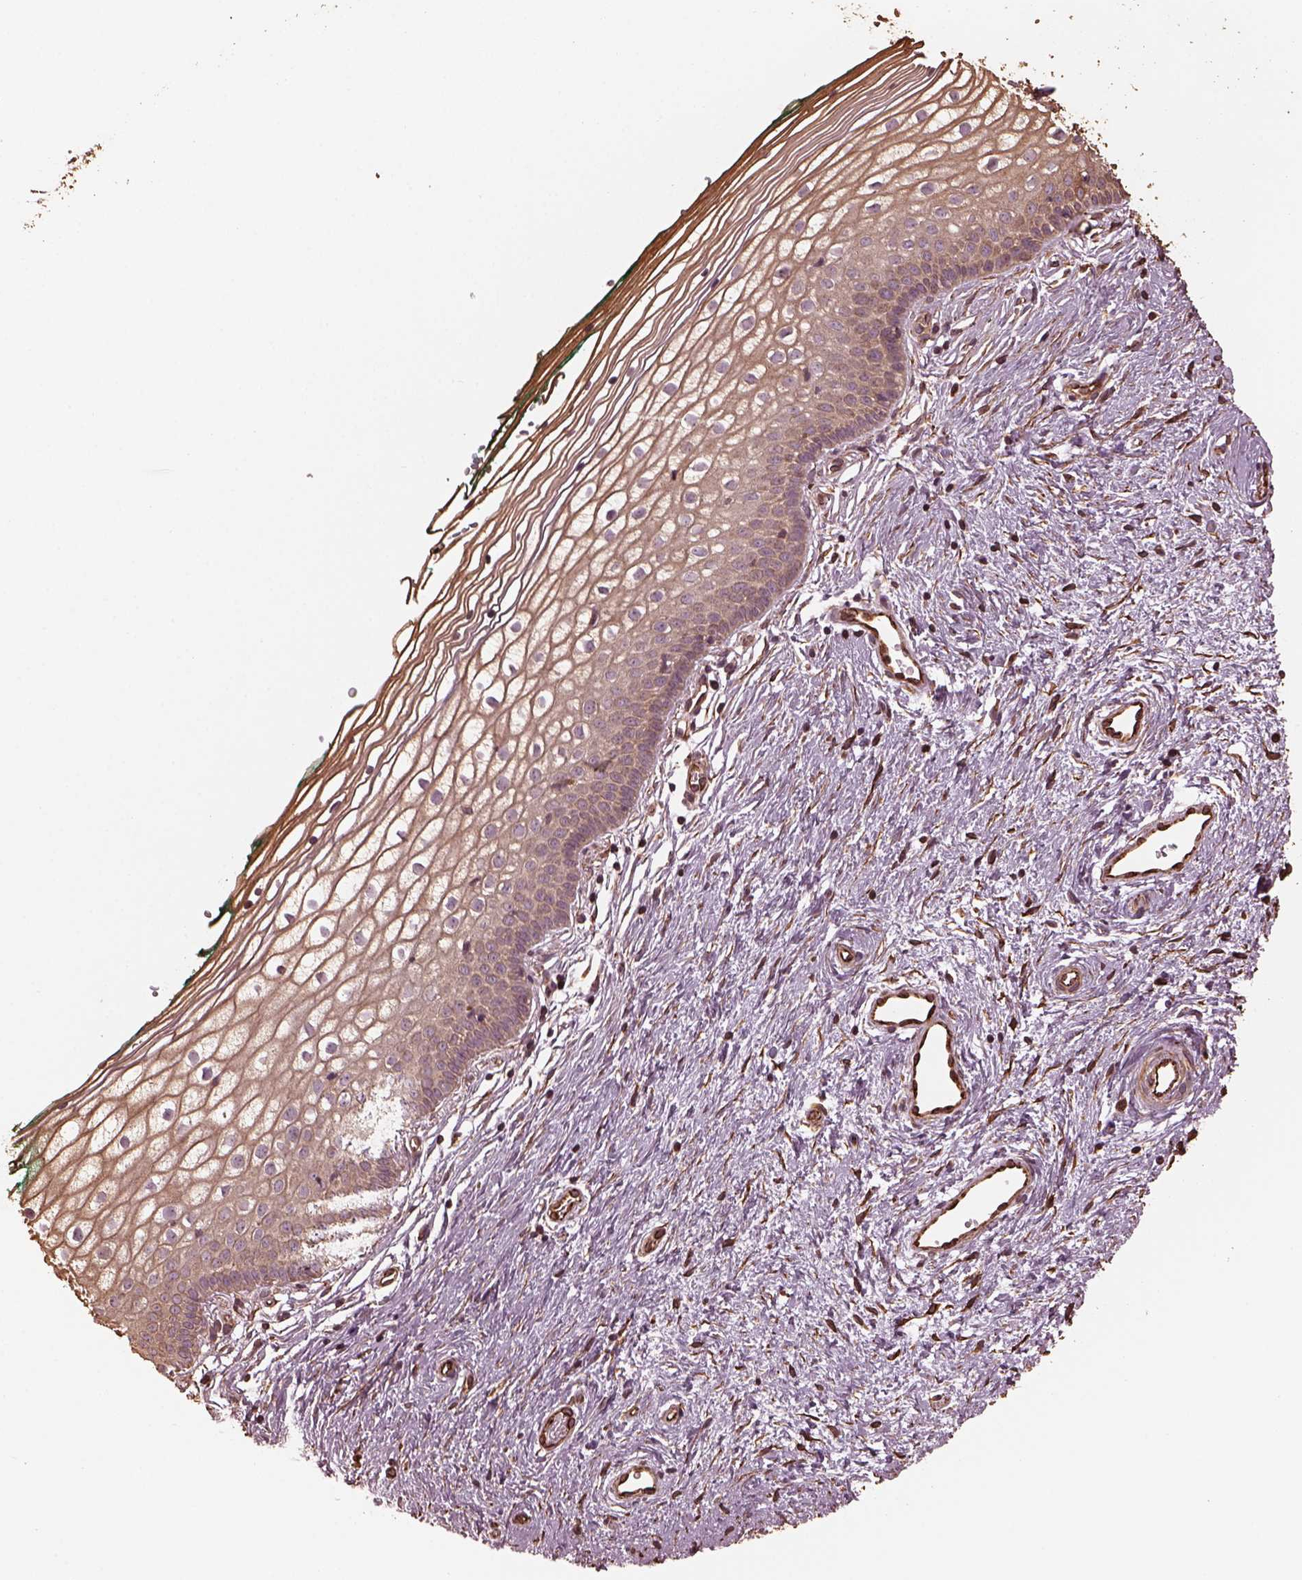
{"staining": {"intensity": "weak", "quantity": ">75%", "location": "cytoplasmic/membranous"}, "tissue": "vagina", "cell_type": "Squamous epithelial cells", "image_type": "normal", "snomed": [{"axis": "morphology", "description": "Normal tissue, NOS"}, {"axis": "topography", "description": "Vagina"}], "caption": "Immunohistochemical staining of unremarkable human vagina displays low levels of weak cytoplasmic/membranous expression in approximately >75% of squamous epithelial cells.", "gene": "GTPBP1", "patient": {"sex": "female", "age": 36}}